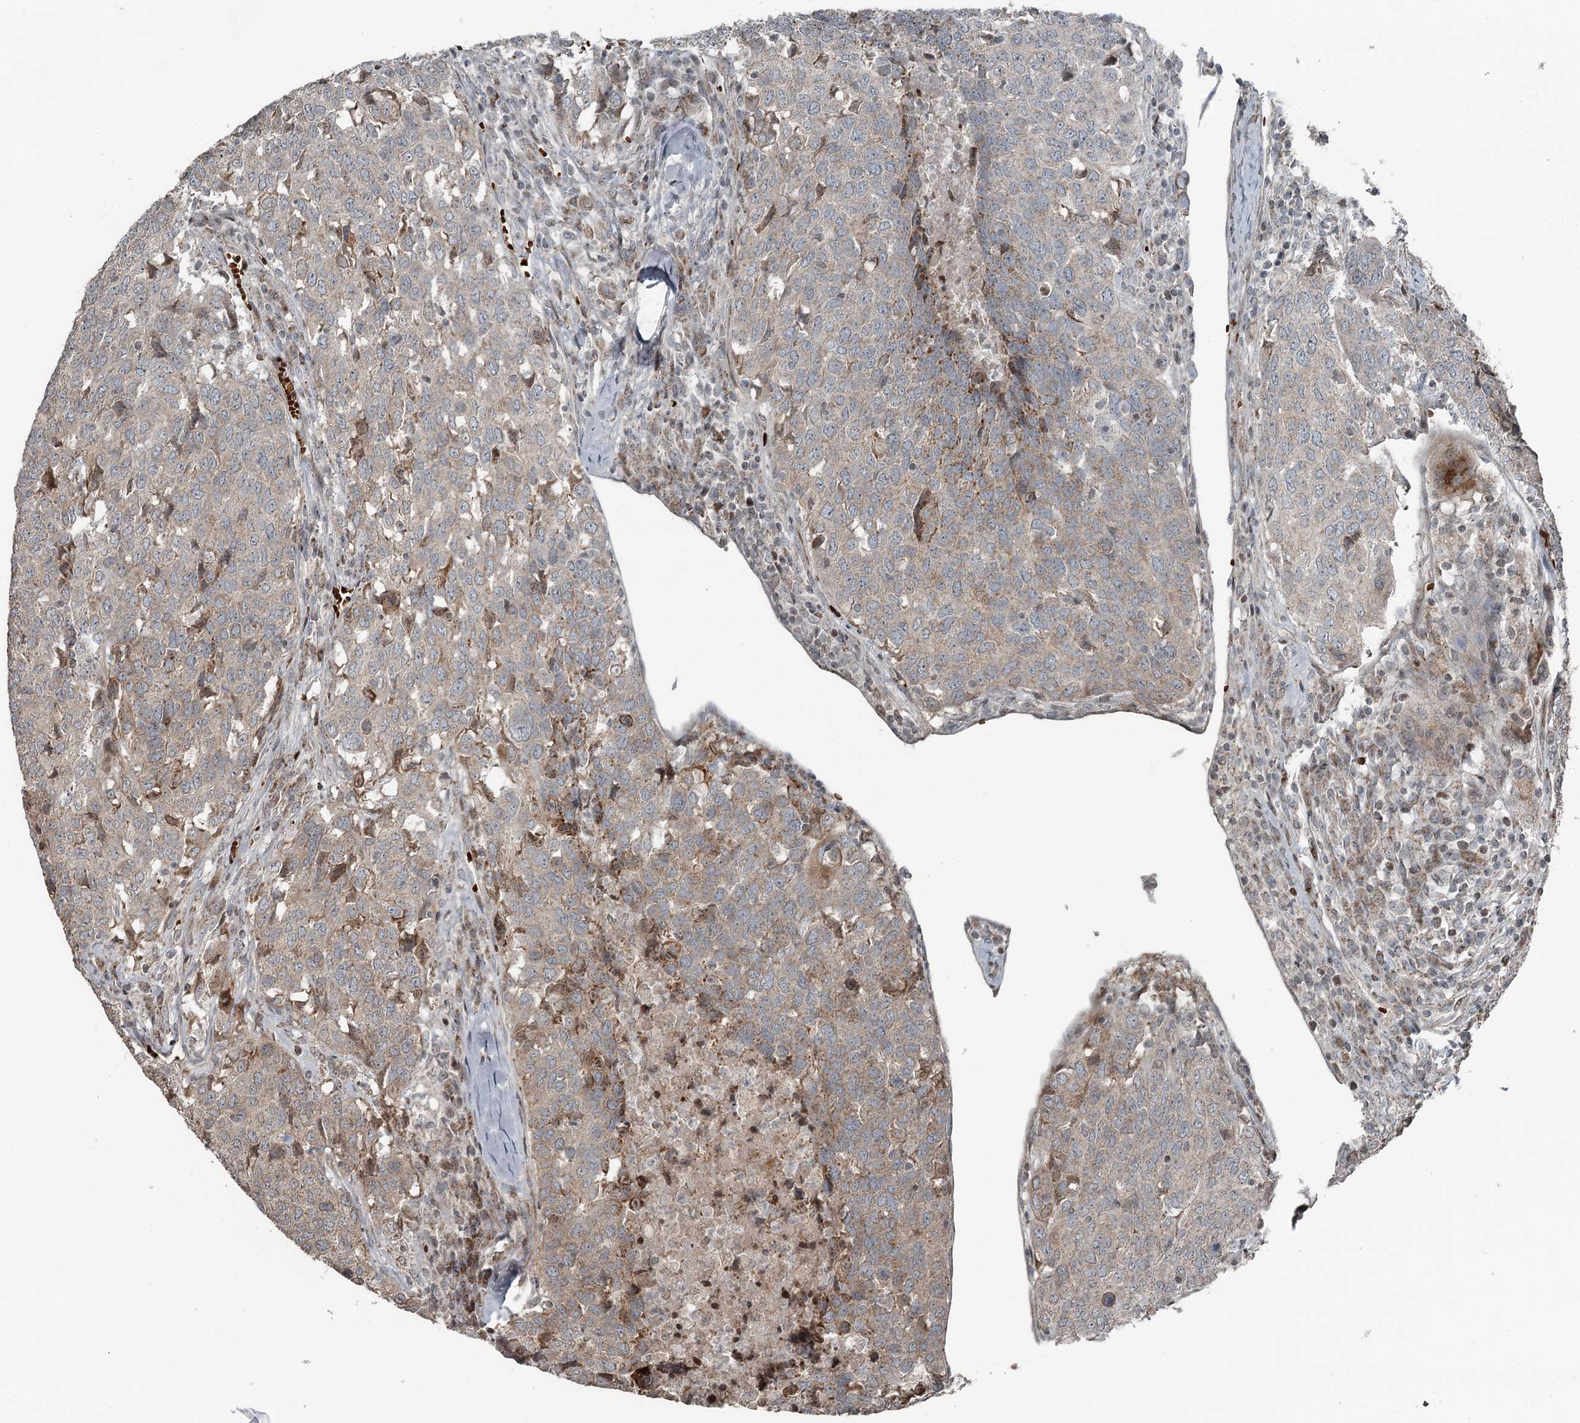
{"staining": {"intensity": "weak", "quantity": "25%-75%", "location": "cytoplasmic/membranous"}, "tissue": "head and neck cancer", "cell_type": "Tumor cells", "image_type": "cancer", "snomed": [{"axis": "morphology", "description": "Squamous cell carcinoma, NOS"}, {"axis": "topography", "description": "Head-Neck"}], "caption": "This photomicrograph shows head and neck cancer stained with IHC to label a protein in brown. The cytoplasmic/membranous of tumor cells show weak positivity for the protein. Nuclei are counter-stained blue.", "gene": "RASSF8", "patient": {"sex": "male", "age": 66}}